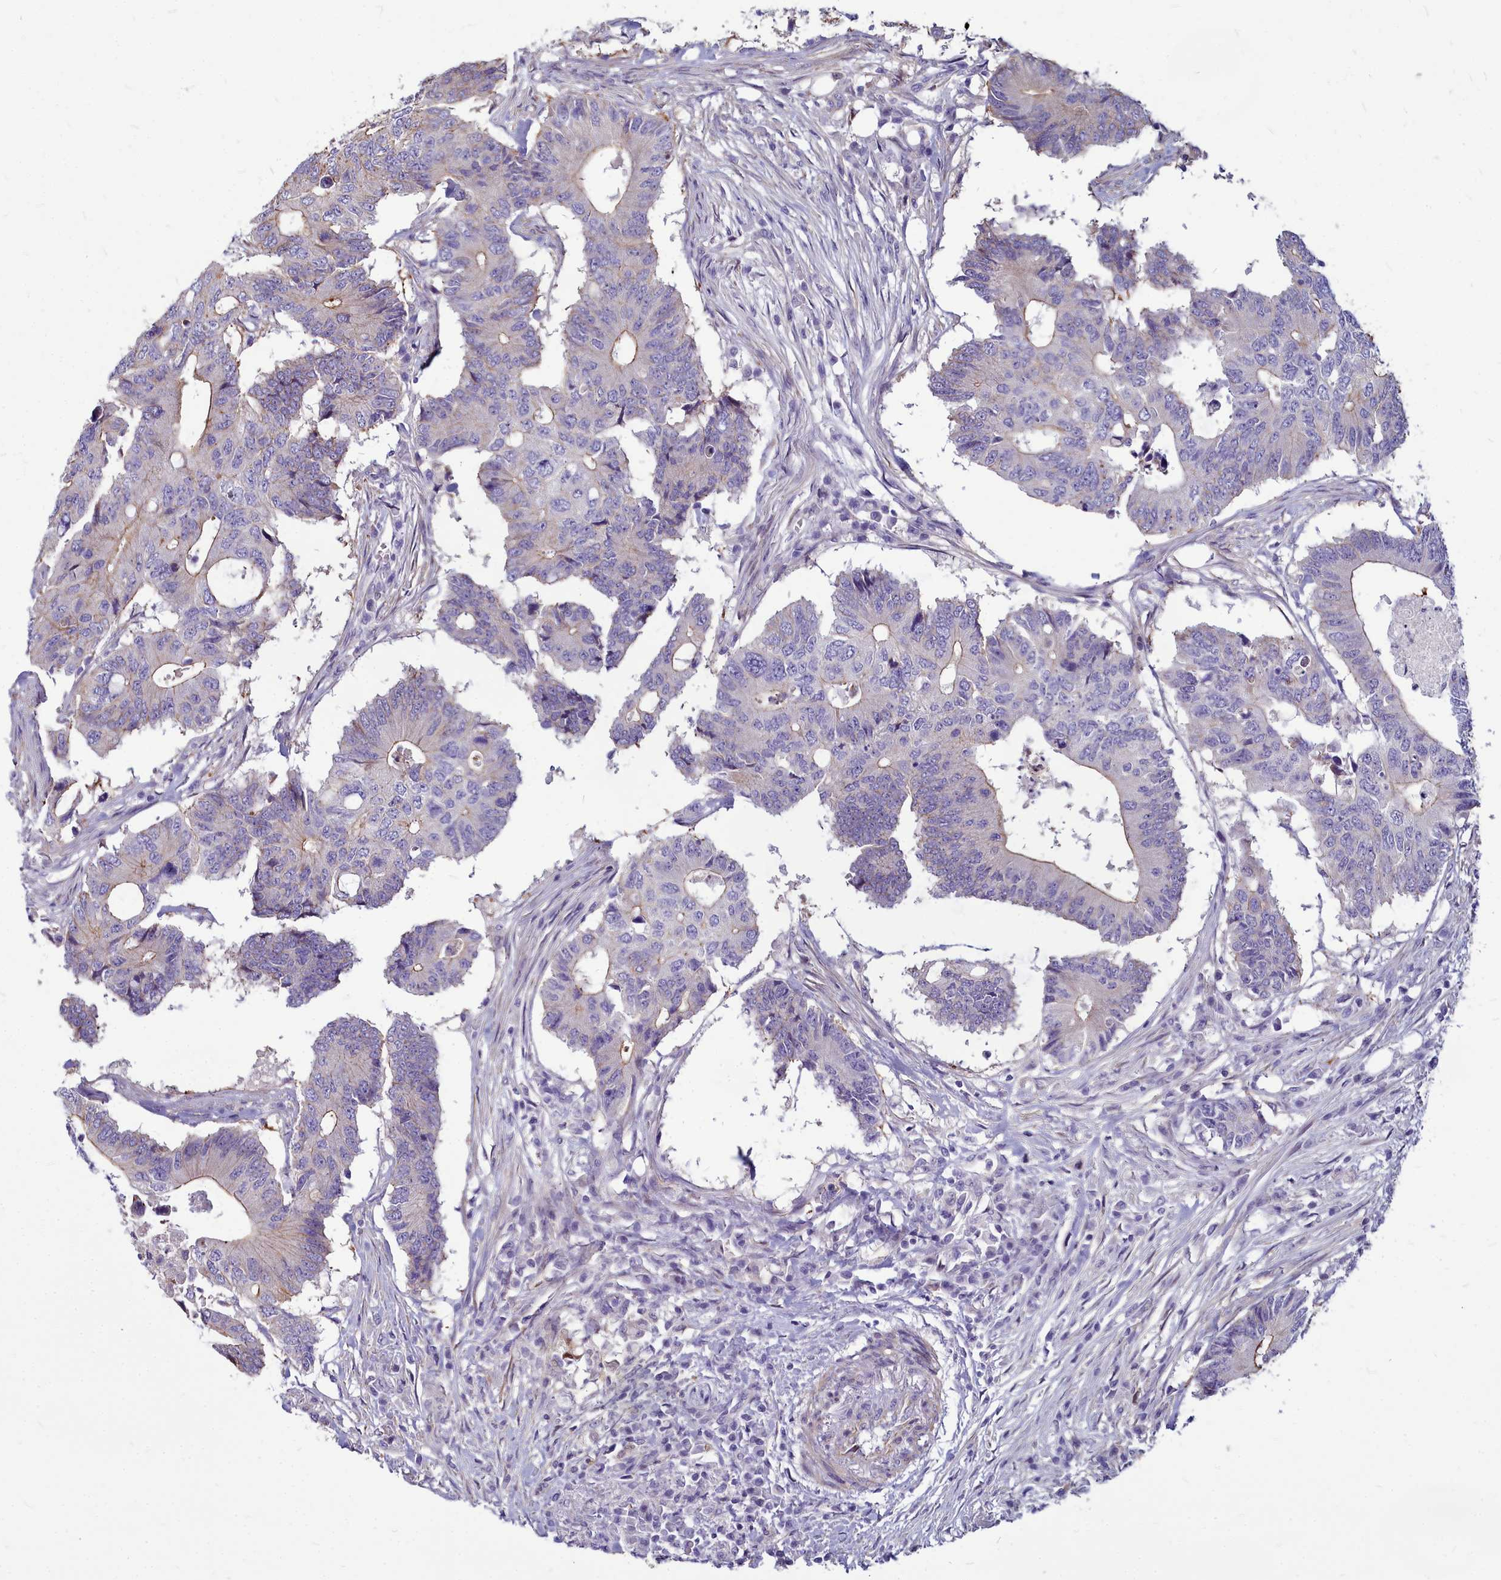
{"staining": {"intensity": "negative", "quantity": "none", "location": "none"}, "tissue": "colorectal cancer", "cell_type": "Tumor cells", "image_type": "cancer", "snomed": [{"axis": "morphology", "description": "Adenocarcinoma, NOS"}, {"axis": "topography", "description": "Colon"}], "caption": "A high-resolution micrograph shows immunohistochemistry staining of adenocarcinoma (colorectal), which reveals no significant expression in tumor cells.", "gene": "TTC5", "patient": {"sex": "male", "age": 71}}